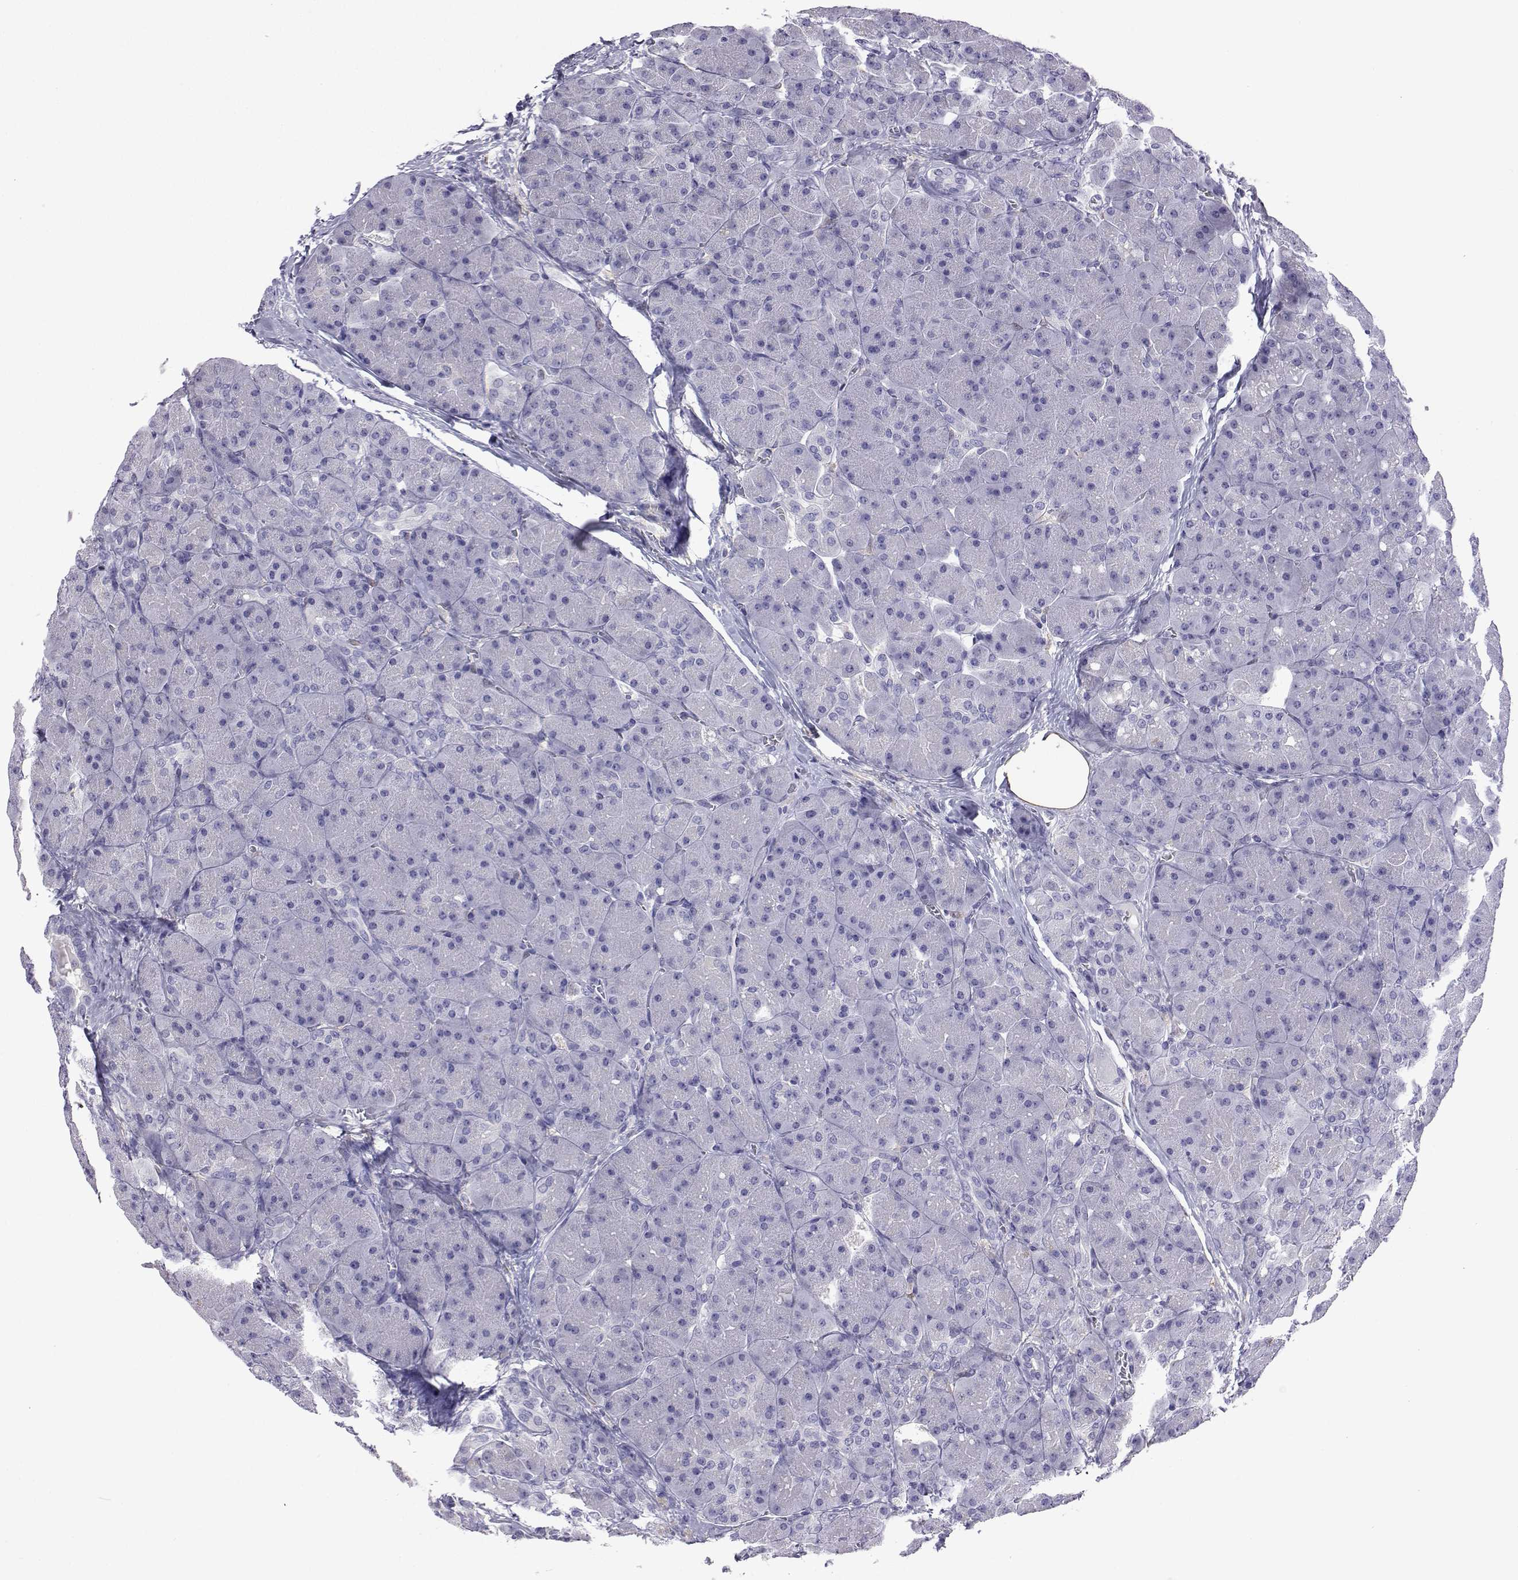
{"staining": {"intensity": "negative", "quantity": "none", "location": "none"}, "tissue": "pancreas", "cell_type": "Exocrine glandular cells", "image_type": "normal", "snomed": [{"axis": "morphology", "description": "Normal tissue, NOS"}, {"axis": "topography", "description": "Pancreas"}], "caption": "High magnification brightfield microscopy of unremarkable pancreas stained with DAB (3,3'-diaminobenzidine) (brown) and counterstained with hematoxylin (blue): exocrine glandular cells show no significant expression. (DAB (3,3'-diaminobenzidine) immunohistochemistry visualized using brightfield microscopy, high magnification).", "gene": "PLIN4", "patient": {"sex": "male", "age": 55}}